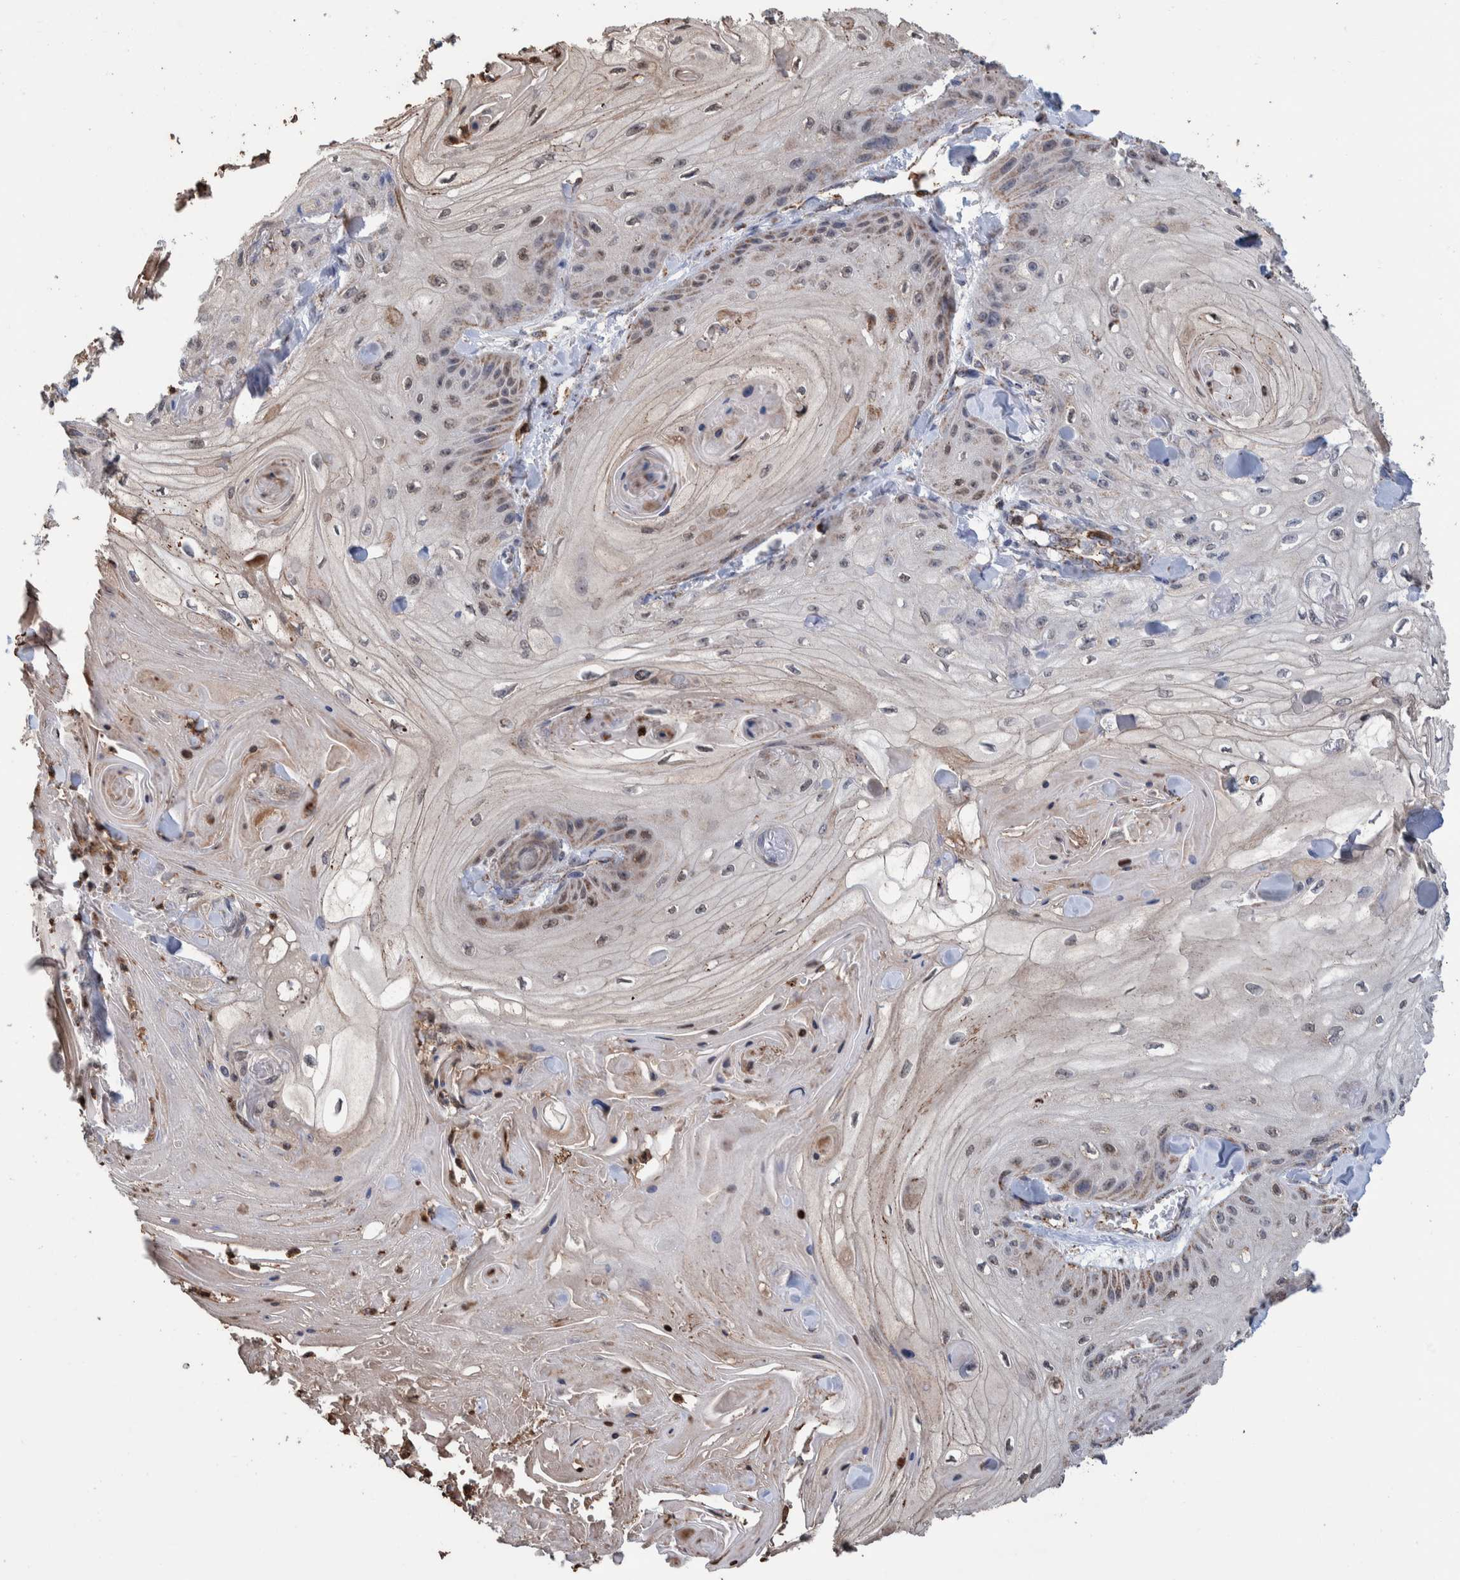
{"staining": {"intensity": "weak", "quantity": "<25%", "location": "cytoplasmic/membranous"}, "tissue": "skin cancer", "cell_type": "Tumor cells", "image_type": "cancer", "snomed": [{"axis": "morphology", "description": "Squamous cell carcinoma, NOS"}, {"axis": "topography", "description": "Skin"}], "caption": "Immunohistochemistry image of neoplastic tissue: squamous cell carcinoma (skin) stained with DAB reveals no significant protein positivity in tumor cells.", "gene": "DECR1", "patient": {"sex": "male", "age": 74}}